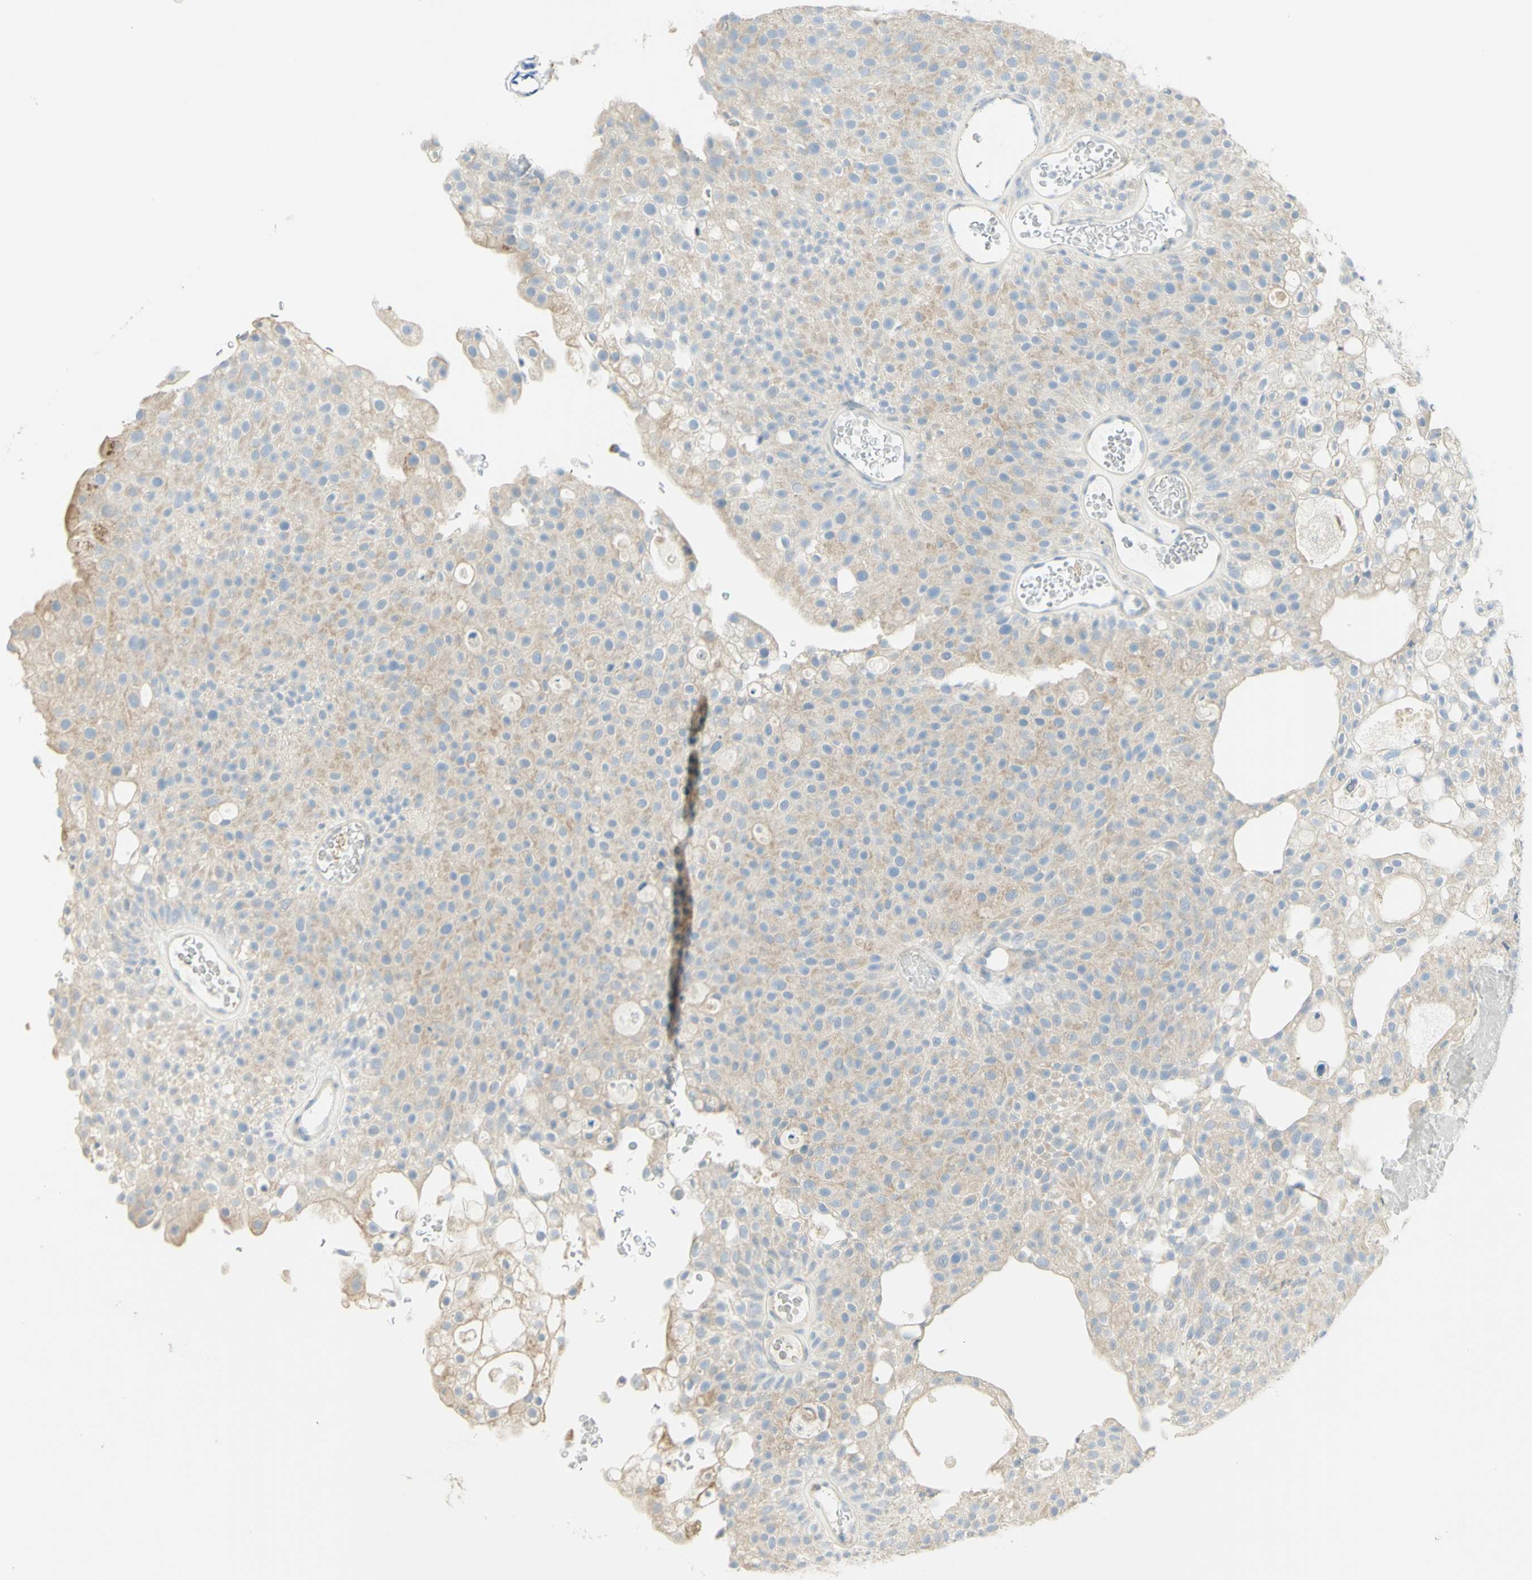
{"staining": {"intensity": "weak", "quantity": ">75%", "location": "cytoplasmic/membranous"}, "tissue": "urothelial cancer", "cell_type": "Tumor cells", "image_type": "cancer", "snomed": [{"axis": "morphology", "description": "Urothelial carcinoma, Low grade"}, {"axis": "topography", "description": "Urinary bladder"}], "caption": "High-power microscopy captured an immunohistochemistry image of urothelial cancer, revealing weak cytoplasmic/membranous positivity in approximately >75% of tumor cells.", "gene": "GCNT3", "patient": {"sex": "male", "age": 78}}